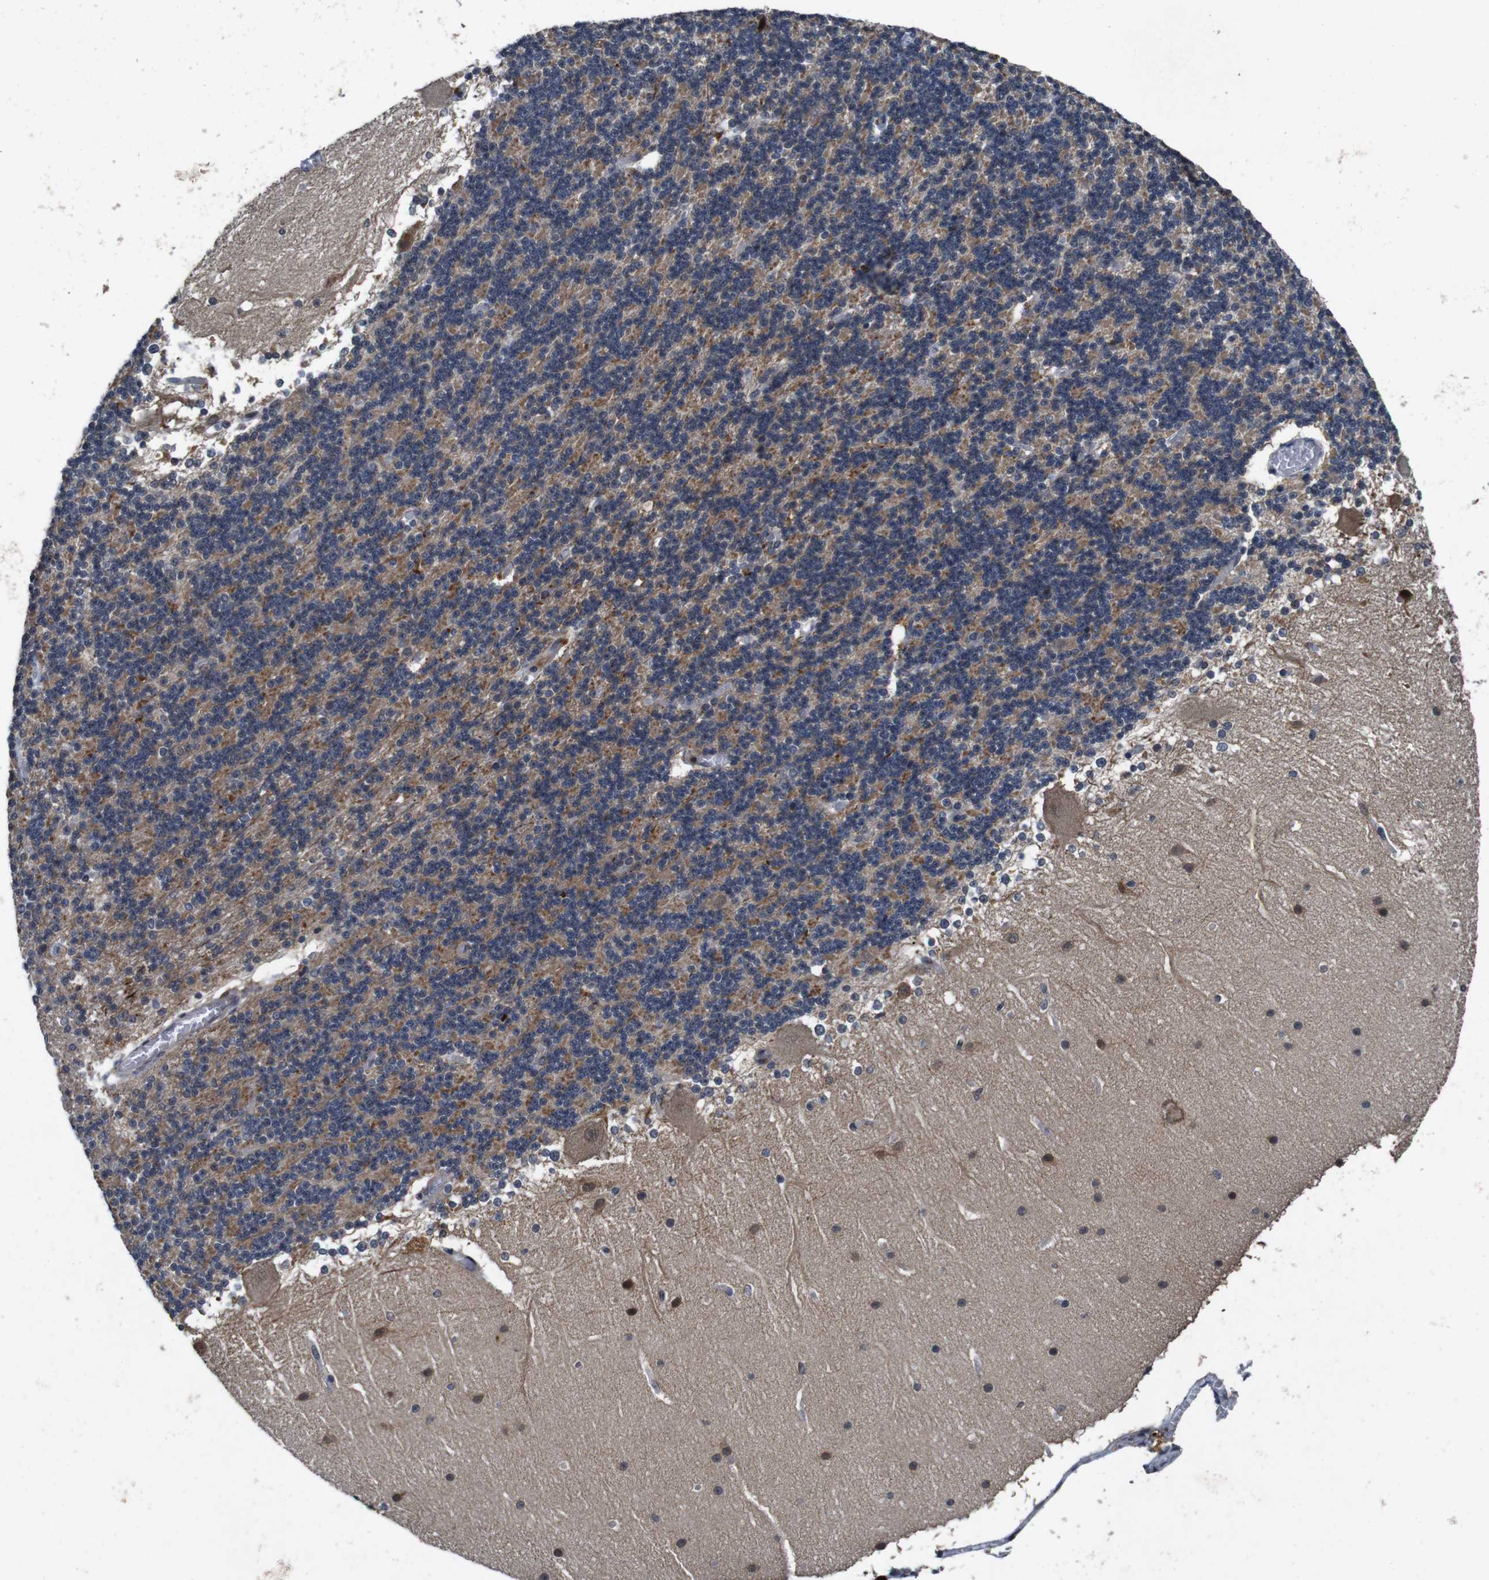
{"staining": {"intensity": "moderate", "quantity": "25%-75%", "location": "cytoplasmic/membranous"}, "tissue": "cerebellum", "cell_type": "Cells in granular layer", "image_type": "normal", "snomed": [{"axis": "morphology", "description": "Normal tissue, NOS"}, {"axis": "topography", "description": "Cerebellum"}], "caption": "The histopathology image displays staining of normal cerebellum, revealing moderate cytoplasmic/membranous protein expression (brown color) within cells in granular layer. The protein of interest is stained brown, and the nuclei are stained in blue (DAB IHC with brightfield microscopy, high magnification).", "gene": "AKT3", "patient": {"sex": "female", "age": 19}}